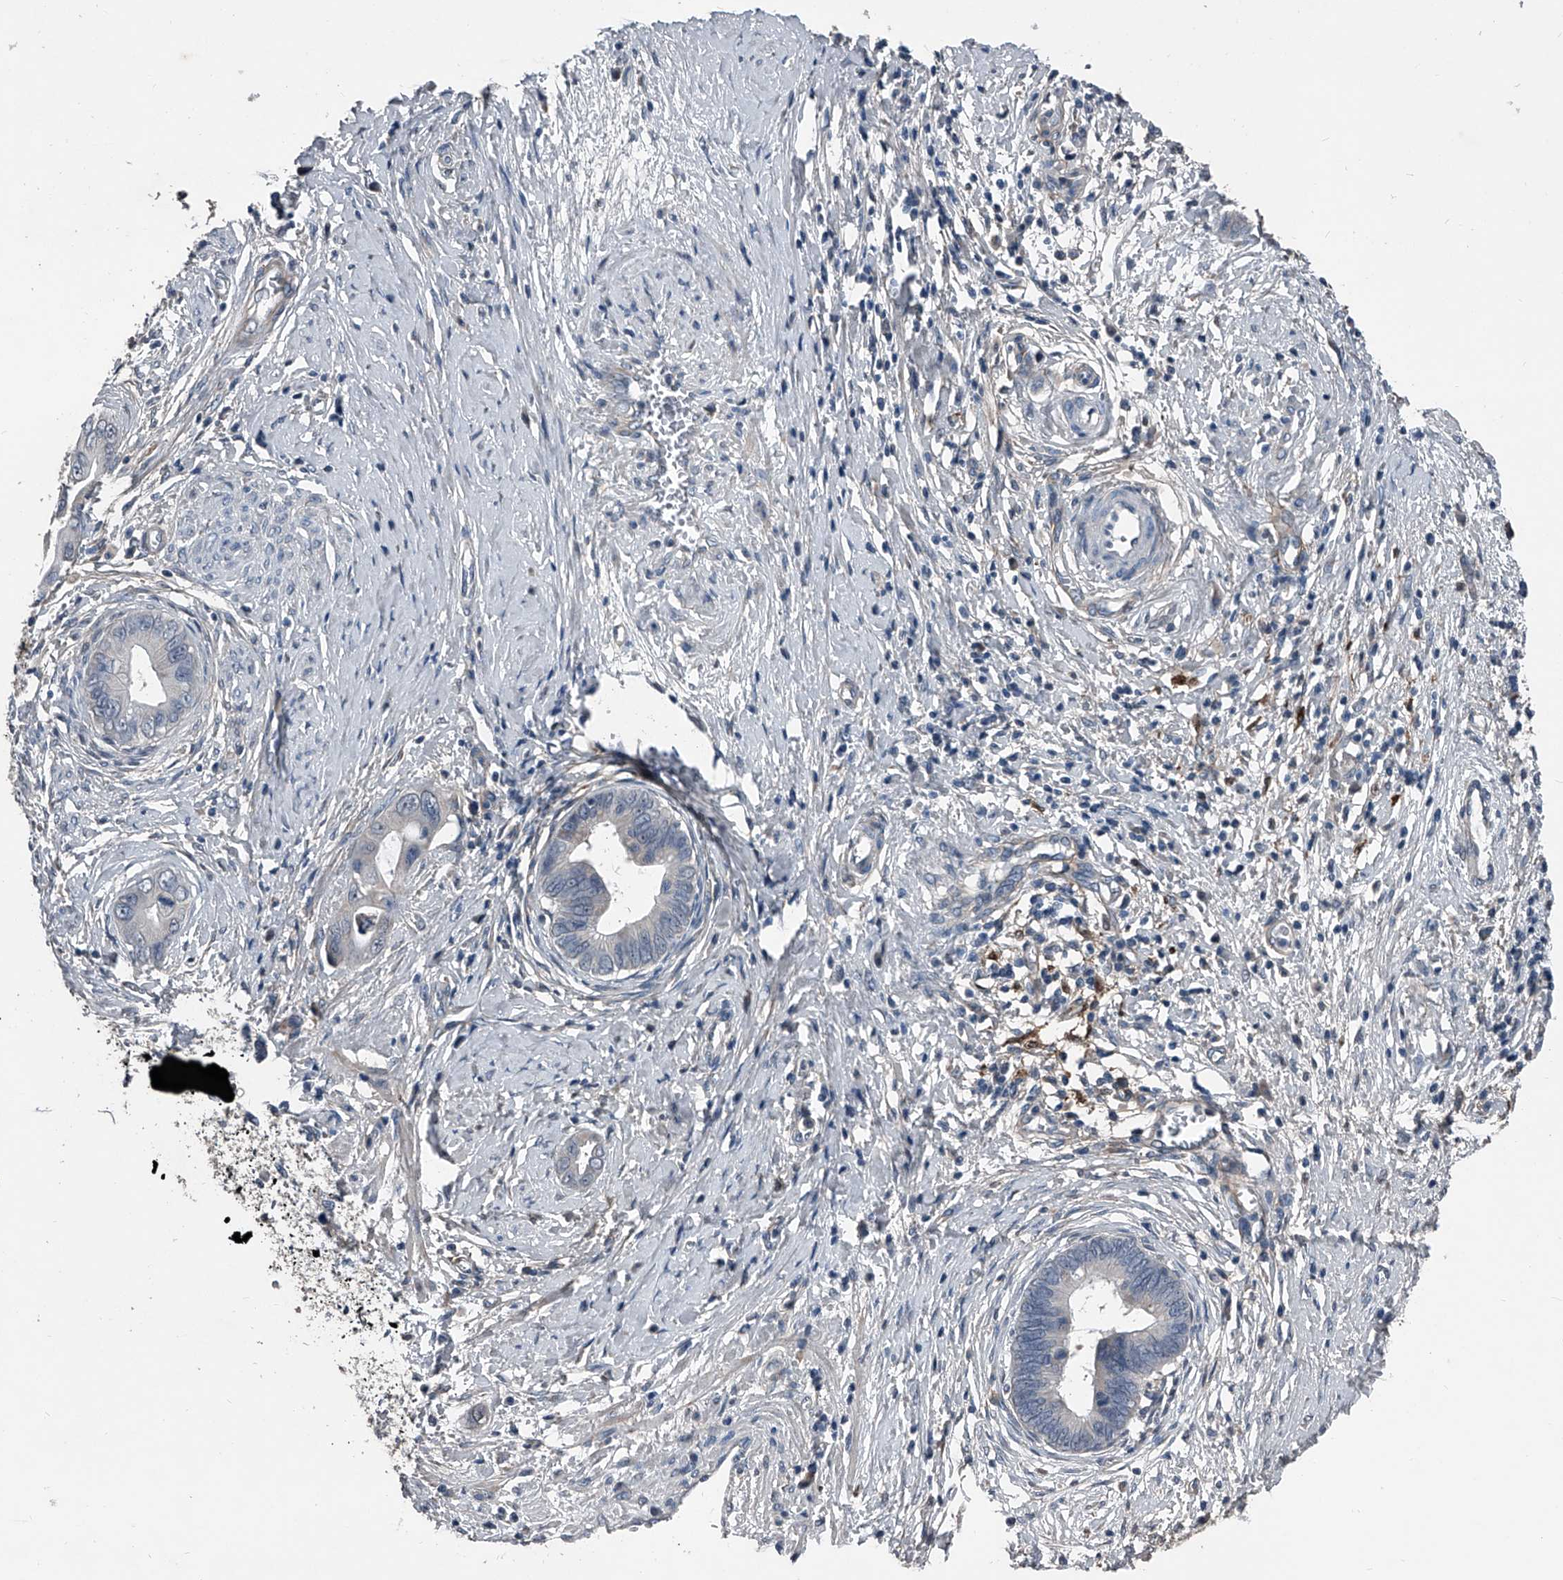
{"staining": {"intensity": "negative", "quantity": "none", "location": "none"}, "tissue": "cervical cancer", "cell_type": "Tumor cells", "image_type": "cancer", "snomed": [{"axis": "morphology", "description": "Adenocarcinoma, NOS"}, {"axis": "topography", "description": "Cervix"}], "caption": "Tumor cells are negative for protein expression in human adenocarcinoma (cervical). (Brightfield microscopy of DAB (3,3'-diaminobenzidine) immunohistochemistry (IHC) at high magnification).", "gene": "PHACTR1", "patient": {"sex": "female", "age": 44}}